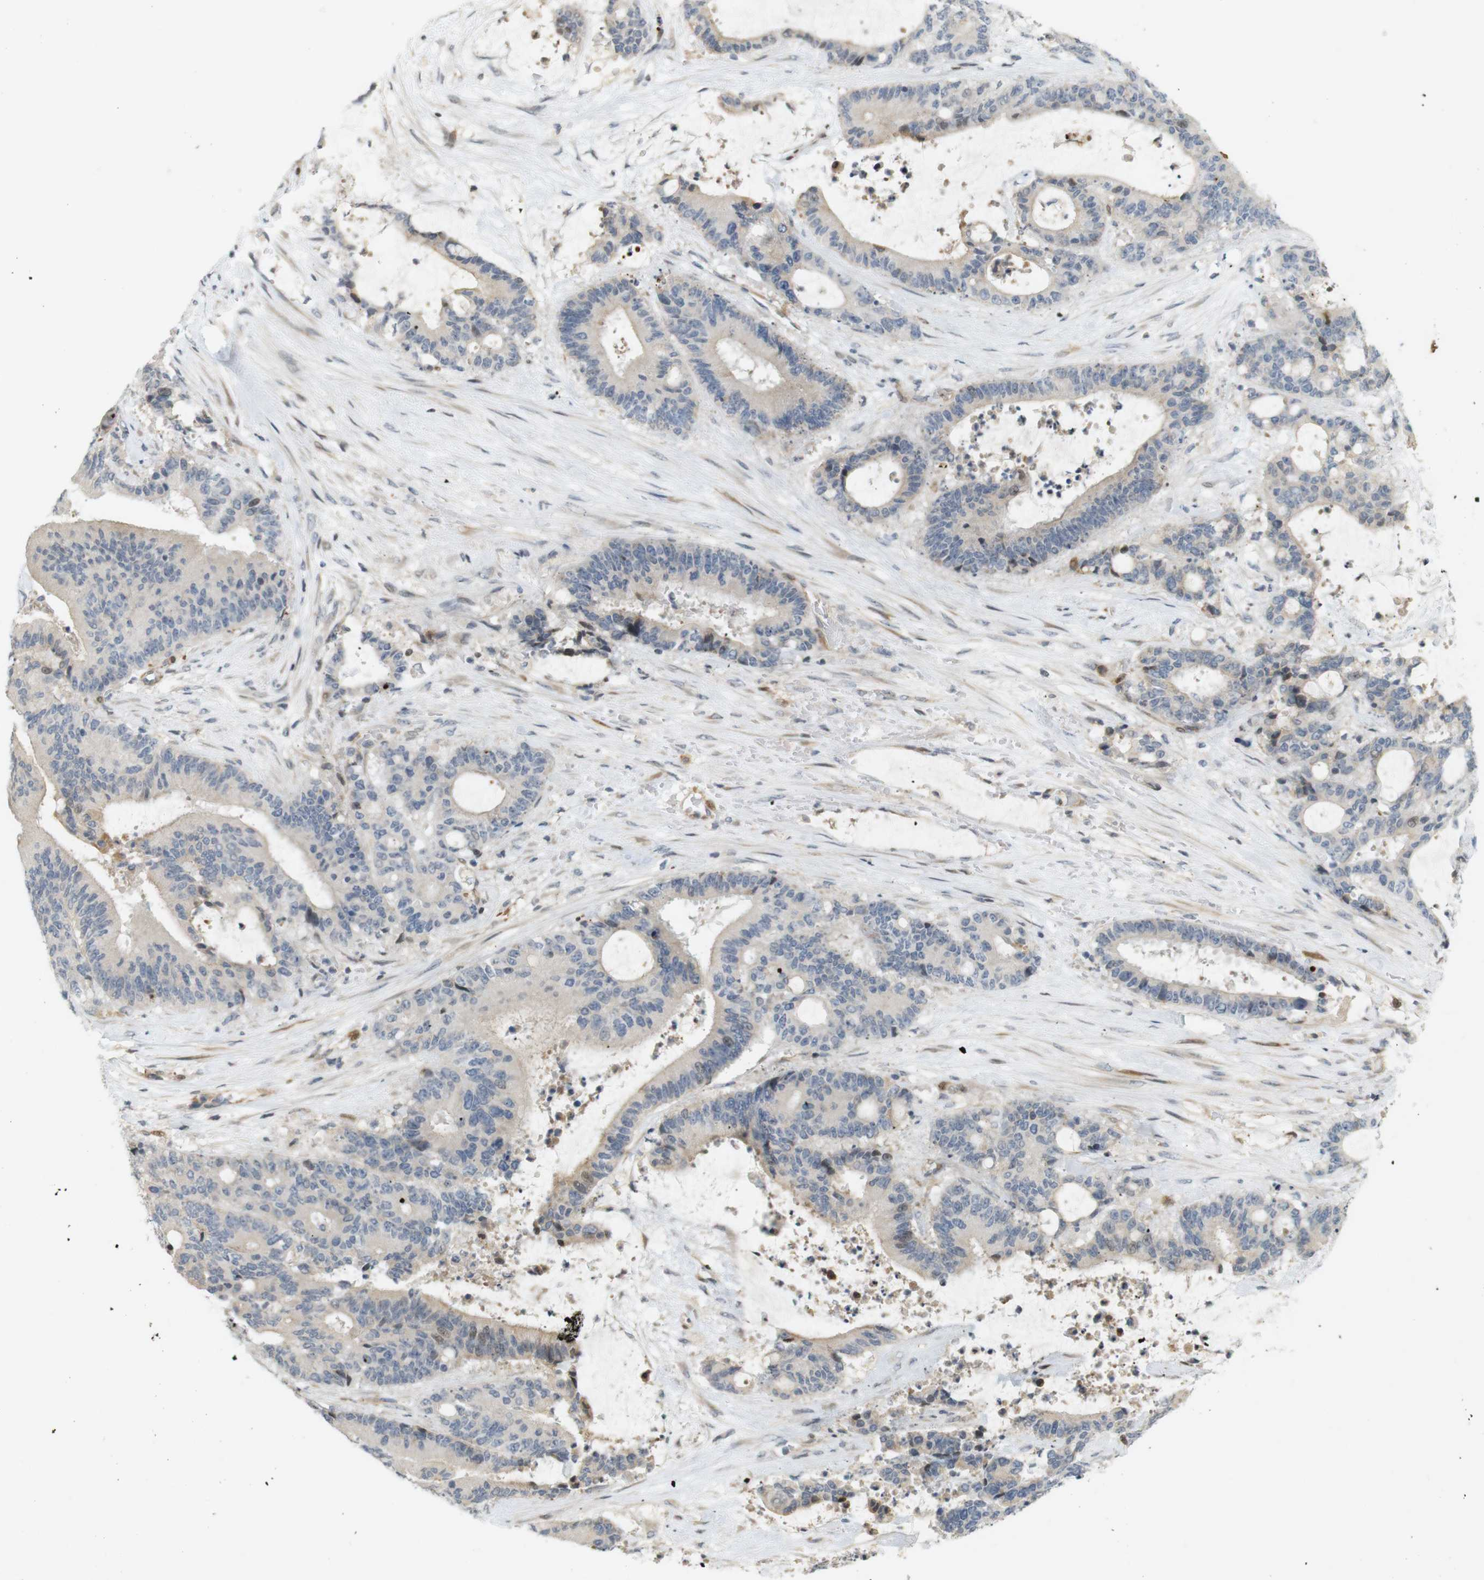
{"staining": {"intensity": "weak", "quantity": "<25%", "location": "cytoplasmic/membranous"}, "tissue": "liver cancer", "cell_type": "Tumor cells", "image_type": "cancer", "snomed": [{"axis": "morphology", "description": "Normal tissue, NOS"}, {"axis": "morphology", "description": "Cholangiocarcinoma"}, {"axis": "topography", "description": "Liver"}, {"axis": "topography", "description": "Peripheral nerve tissue"}], "caption": "Immunohistochemical staining of human liver cholangiocarcinoma demonstrates no significant expression in tumor cells.", "gene": "PPP1R14A", "patient": {"sex": "female", "age": 73}}